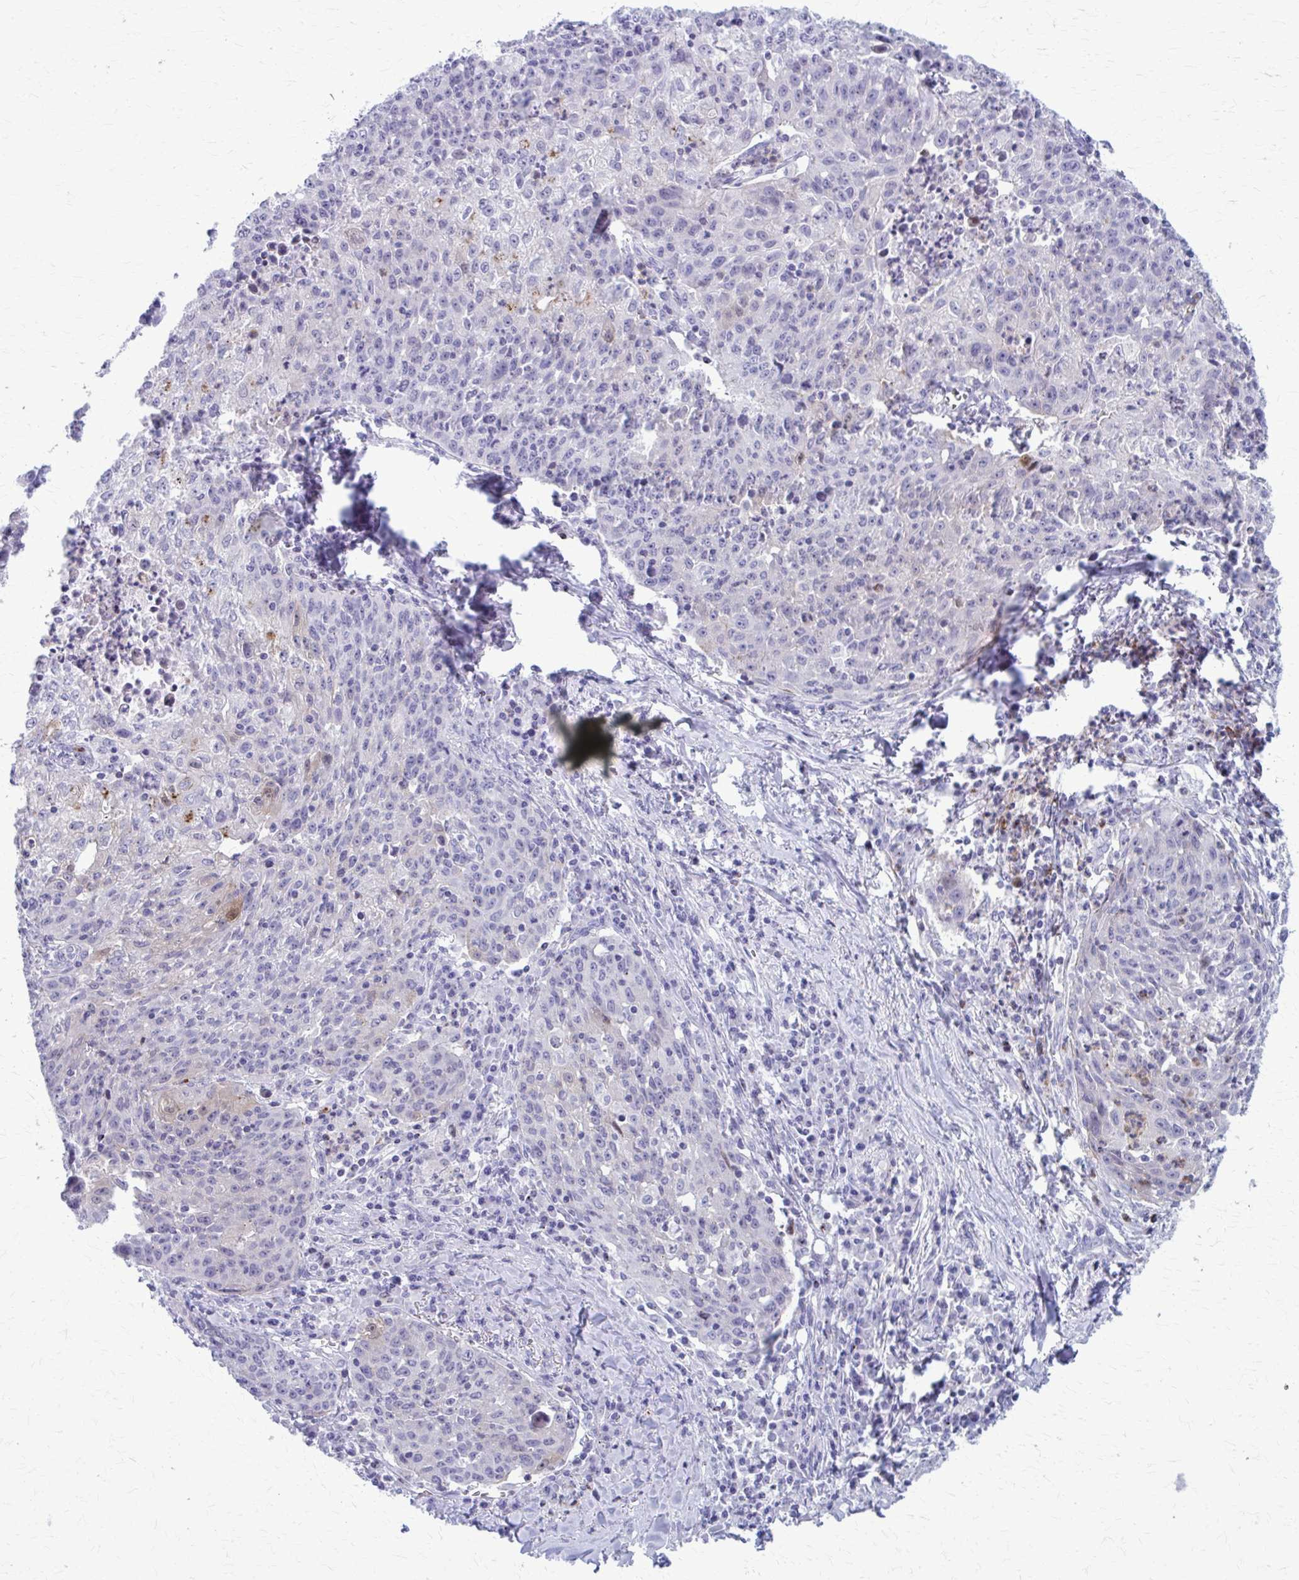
{"staining": {"intensity": "negative", "quantity": "none", "location": "none"}, "tissue": "lung cancer", "cell_type": "Tumor cells", "image_type": "cancer", "snomed": [{"axis": "morphology", "description": "Squamous cell carcinoma, NOS"}, {"axis": "morphology", "description": "Squamous cell carcinoma, metastatic, NOS"}, {"axis": "topography", "description": "Bronchus"}, {"axis": "topography", "description": "Lung"}], "caption": "IHC of lung cancer reveals no staining in tumor cells.", "gene": "PEDS1", "patient": {"sex": "male", "age": 62}}